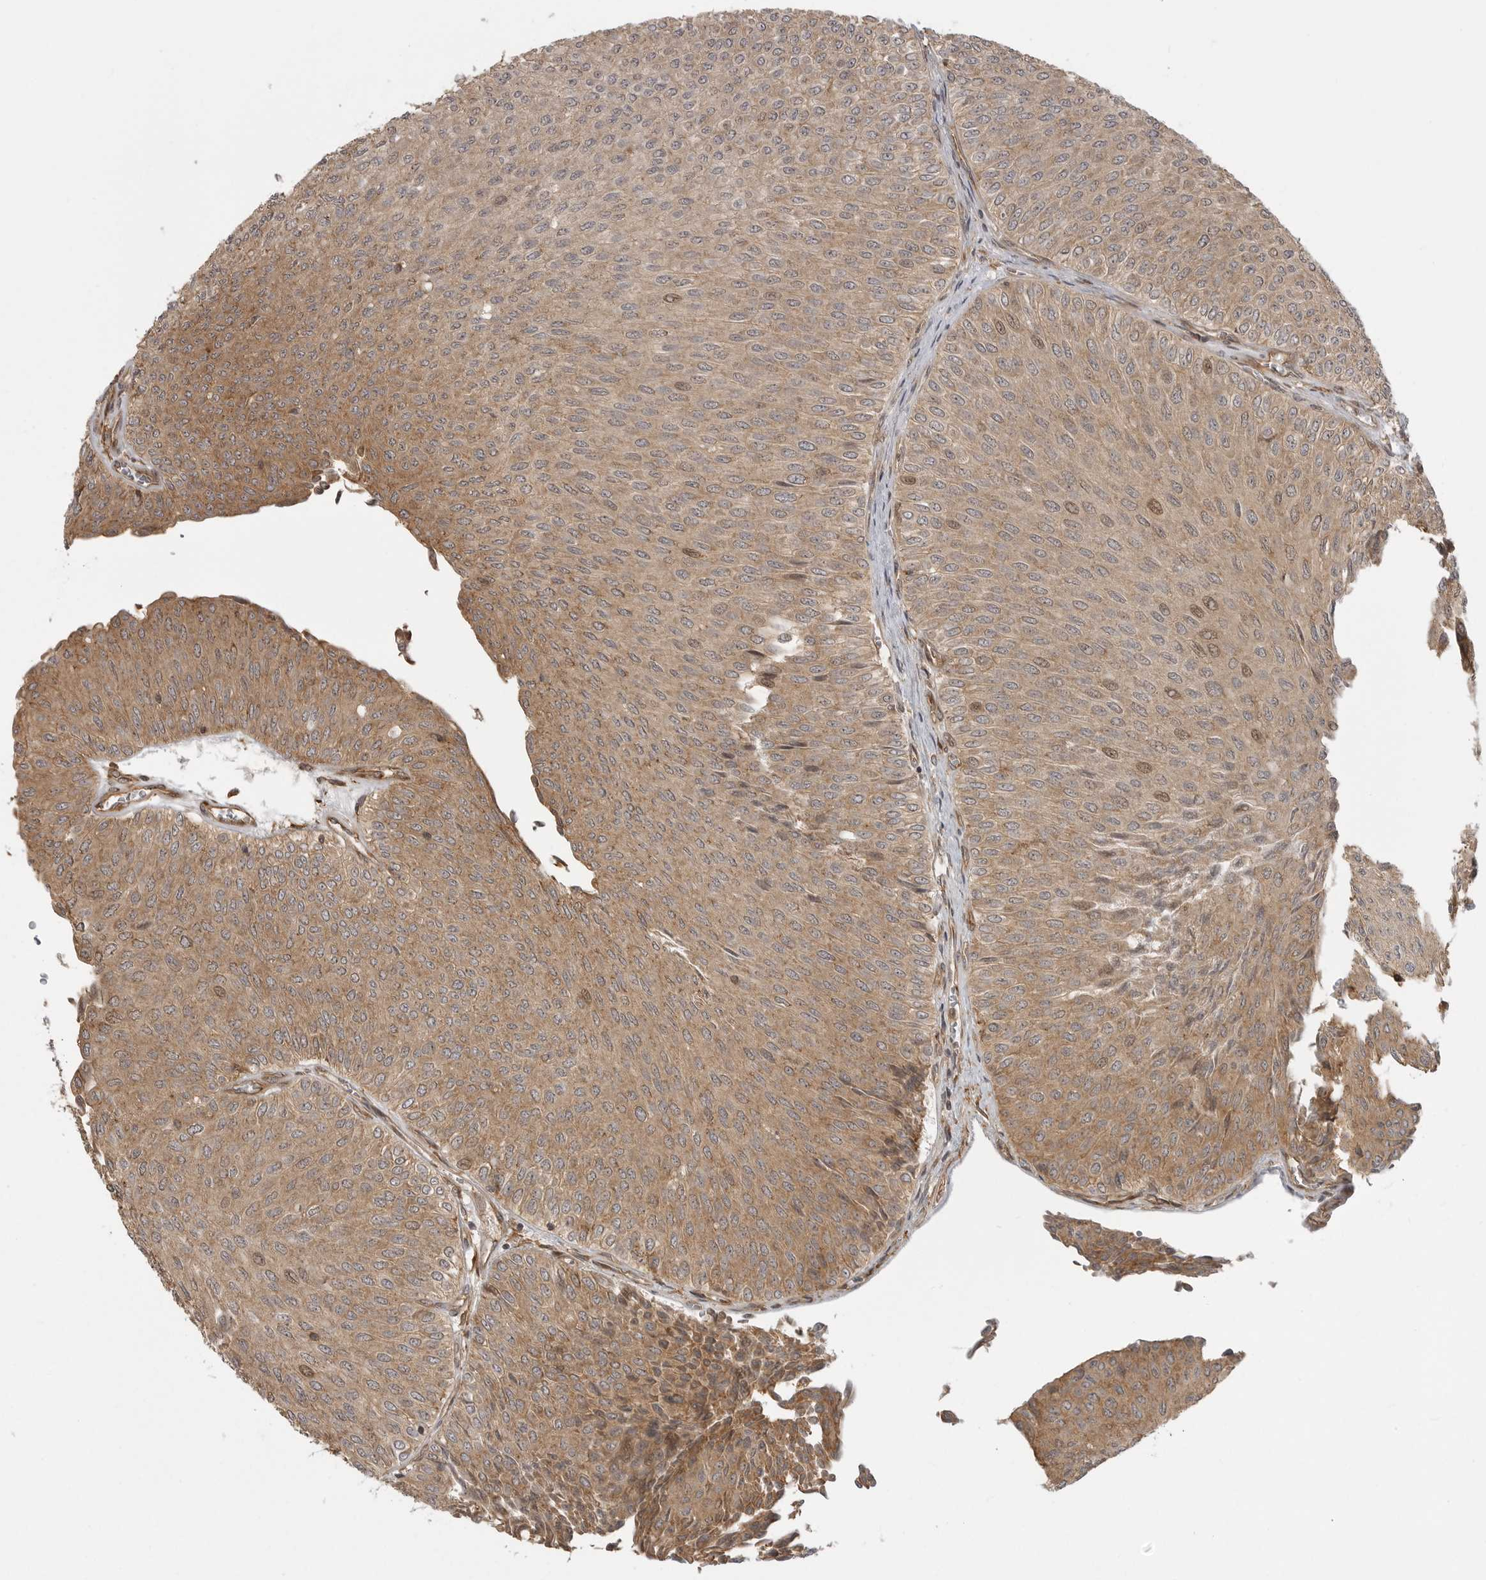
{"staining": {"intensity": "moderate", "quantity": ">75%", "location": "cytoplasmic/membranous,nuclear"}, "tissue": "urothelial cancer", "cell_type": "Tumor cells", "image_type": "cancer", "snomed": [{"axis": "morphology", "description": "Urothelial carcinoma, Low grade"}, {"axis": "topography", "description": "Urinary bladder"}], "caption": "IHC histopathology image of neoplastic tissue: human urothelial cancer stained using immunohistochemistry reveals medium levels of moderate protein expression localized specifically in the cytoplasmic/membranous and nuclear of tumor cells, appearing as a cytoplasmic/membranous and nuclear brown color.", "gene": "FAT3", "patient": {"sex": "male", "age": 78}}